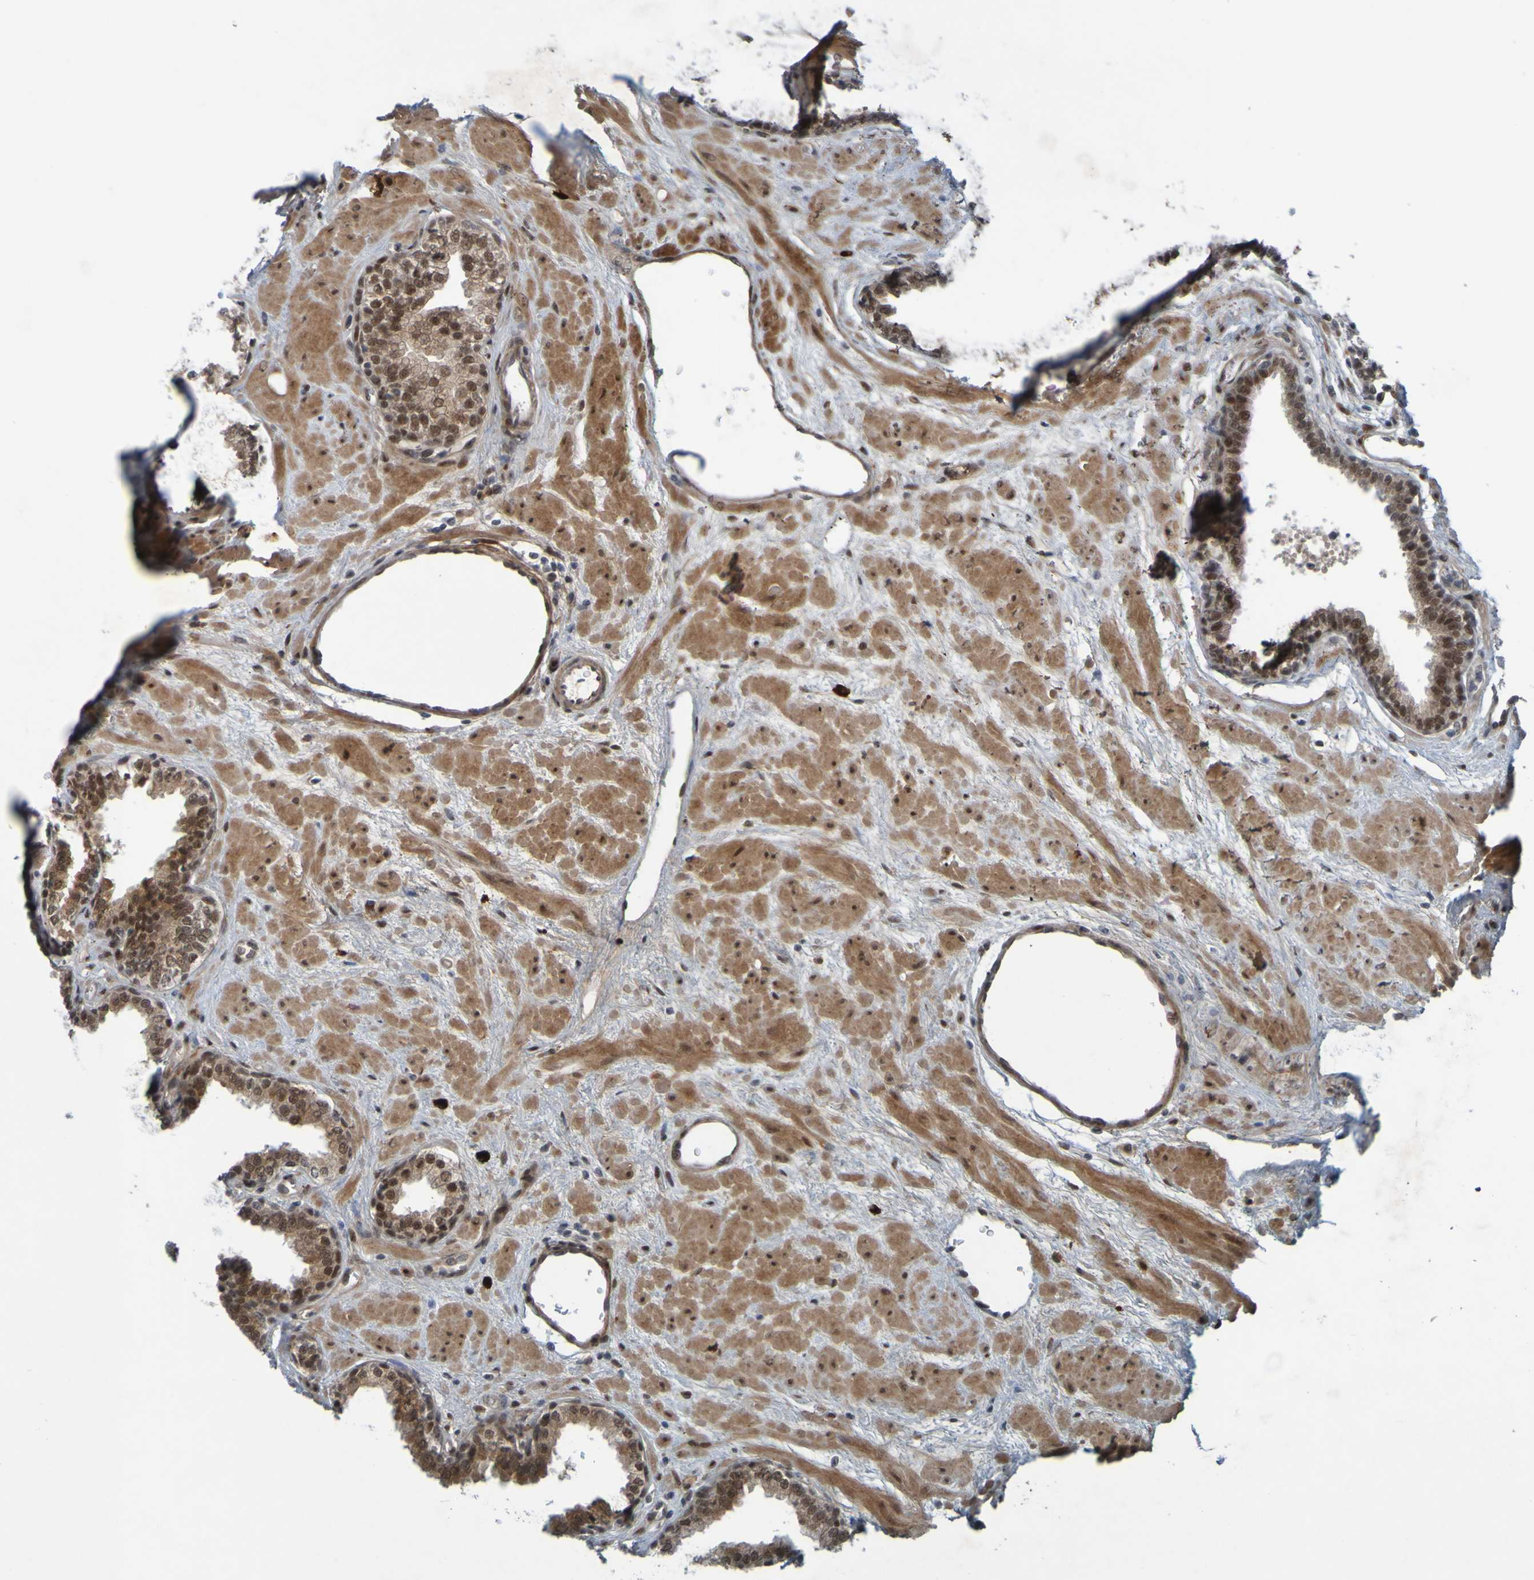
{"staining": {"intensity": "moderate", "quantity": ">75%", "location": "cytoplasmic/membranous,nuclear"}, "tissue": "prostate", "cell_type": "Glandular cells", "image_type": "normal", "snomed": [{"axis": "morphology", "description": "Normal tissue, NOS"}, {"axis": "topography", "description": "Prostate"}], "caption": "This image shows IHC staining of normal human prostate, with medium moderate cytoplasmic/membranous,nuclear staining in about >75% of glandular cells.", "gene": "MCPH1", "patient": {"sex": "male", "age": 51}}